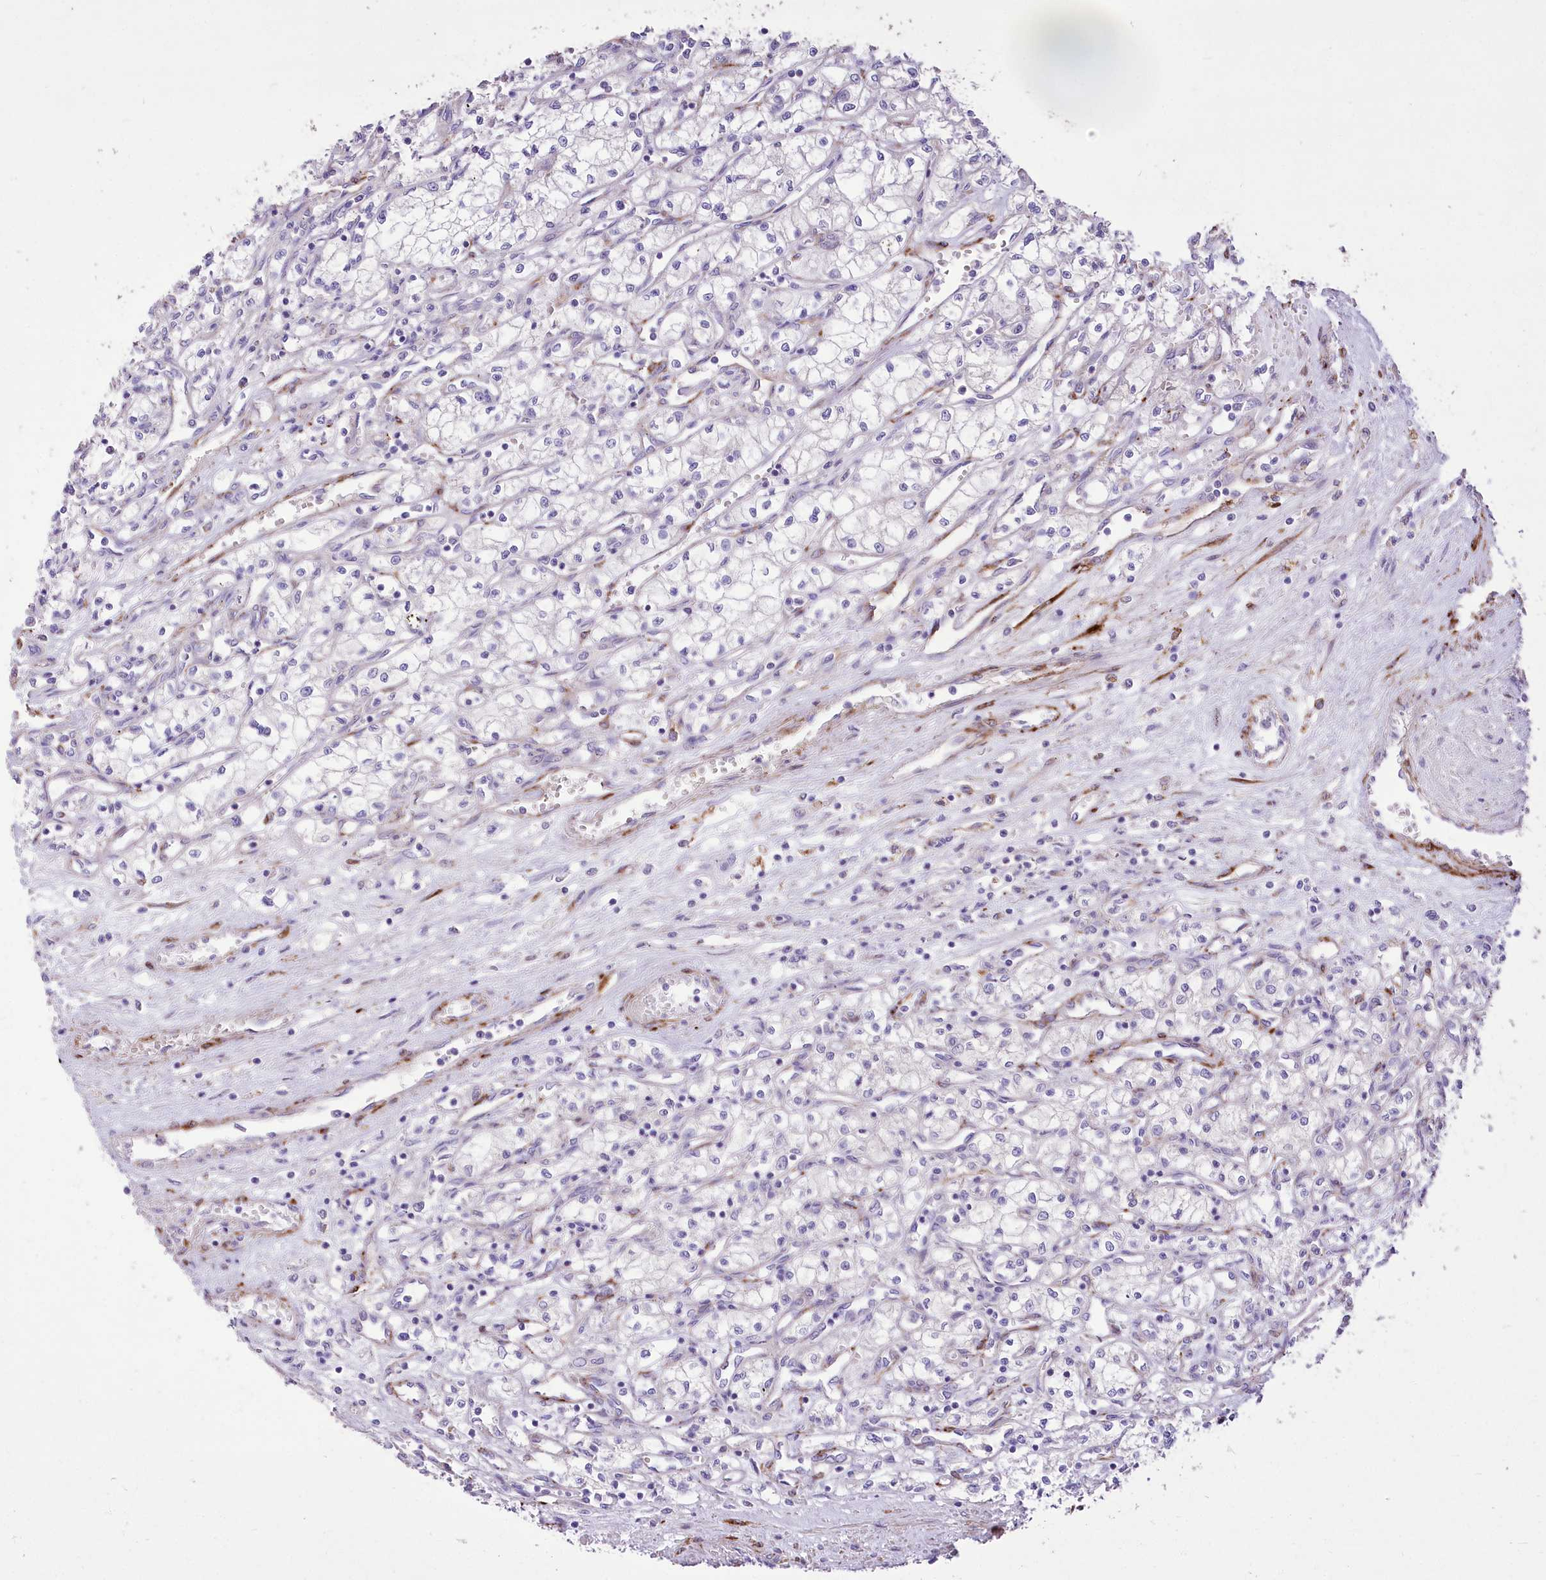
{"staining": {"intensity": "negative", "quantity": "none", "location": "none"}, "tissue": "renal cancer", "cell_type": "Tumor cells", "image_type": "cancer", "snomed": [{"axis": "morphology", "description": "Adenocarcinoma, NOS"}, {"axis": "topography", "description": "Kidney"}], "caption": "The IHC image has no significant positivity in tumor cells of adenocarcinoma (renal) tissue.", "gene": "ANGPTL3", "patient": {"sex": "male", "age": 59}}